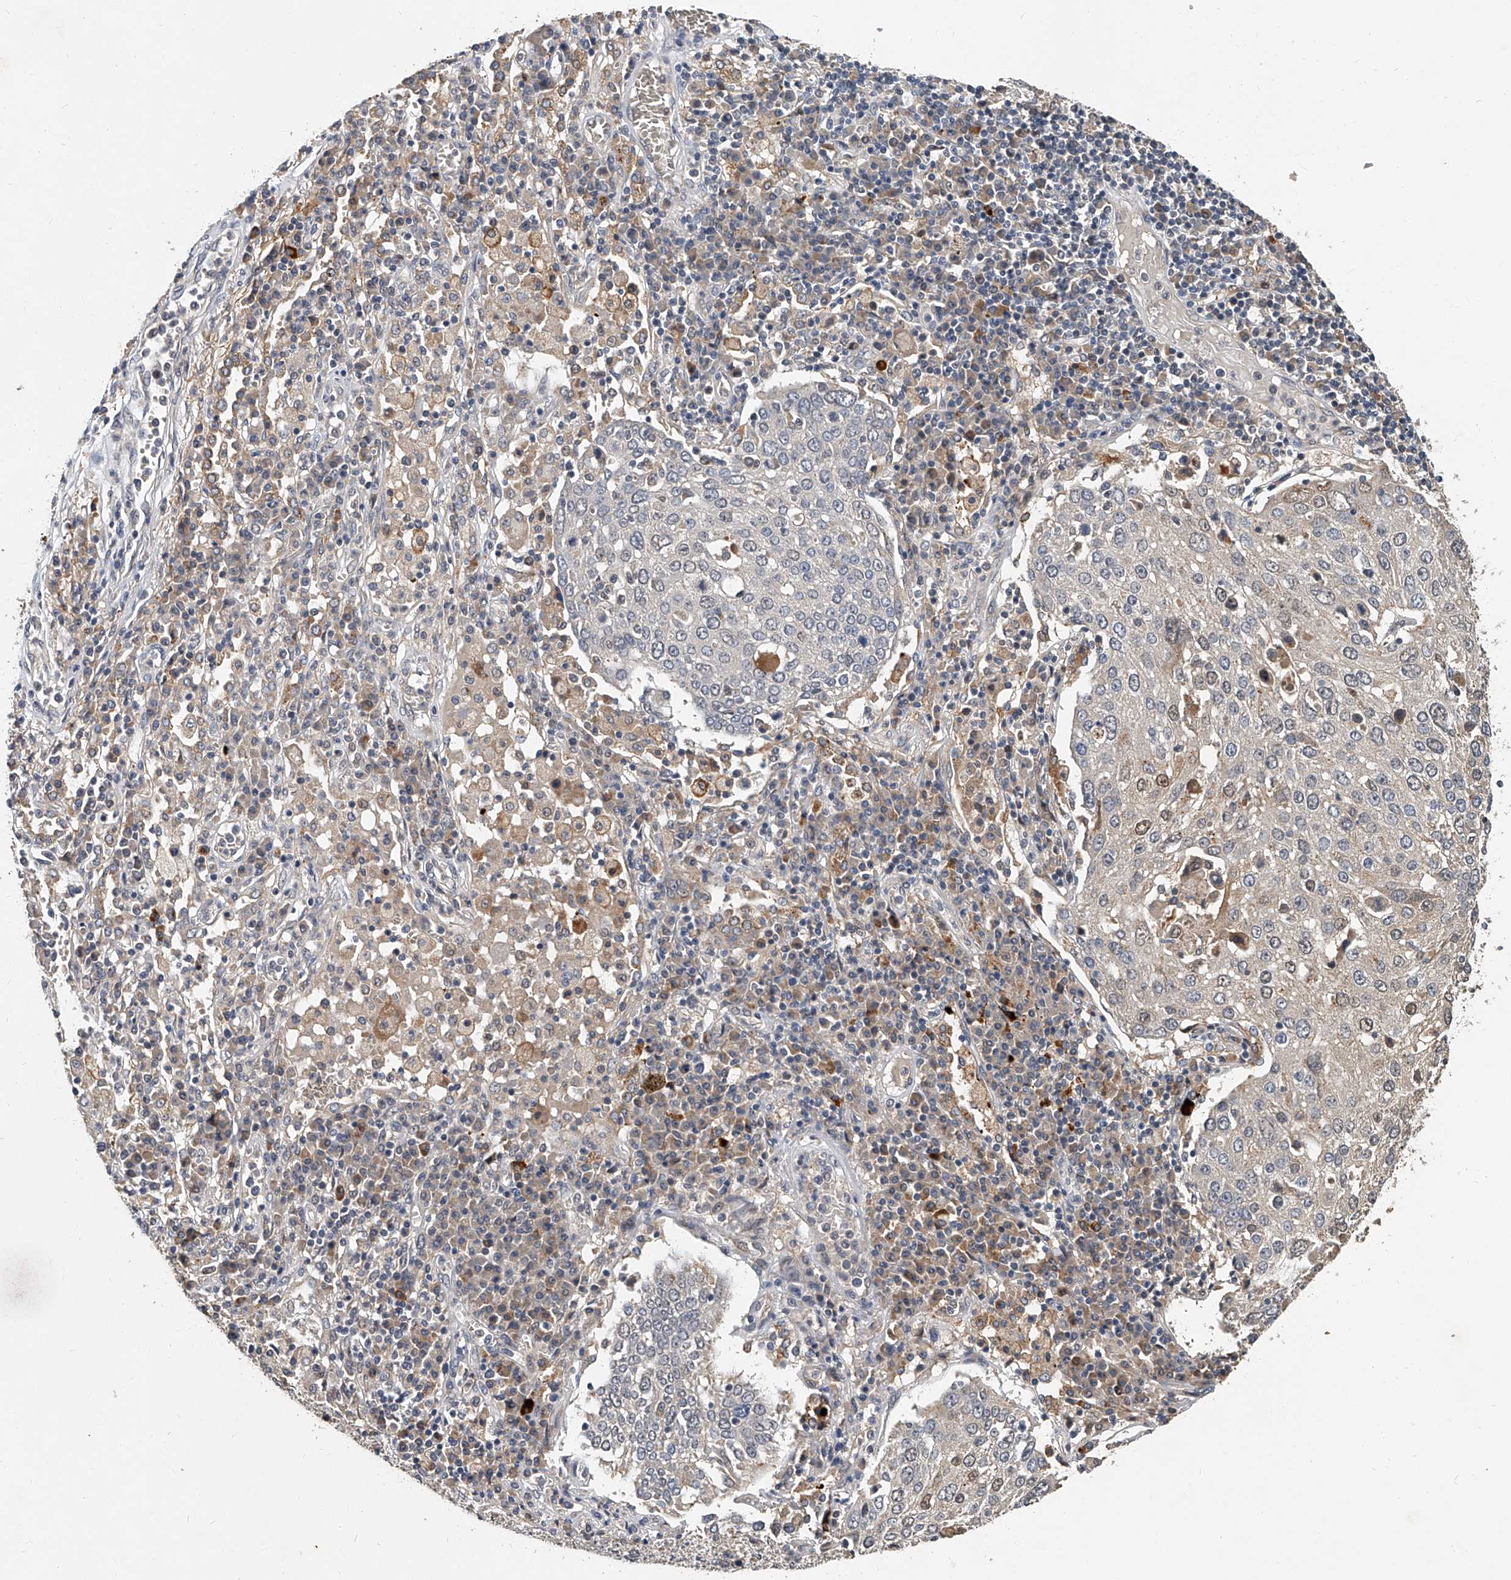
{"staining": {"intensity": "weak", "quantity": "<25%", "location": "nuclear"}, "tissue": "lung cancer", "cell_type": "Tumor cells", "image_type": "cancer", "snomed": [{"axis": "morphology", "description": "Squamous cell carcinoma, NOS"}, {"axis": "topography", "description": "Lung"}], "caption": "Tumor cells are negative for brown protein staining in lung cancer (squamous cell carcinoma).", "gene": "JAG2", "patient": {"sex": "male", "age": 65}}